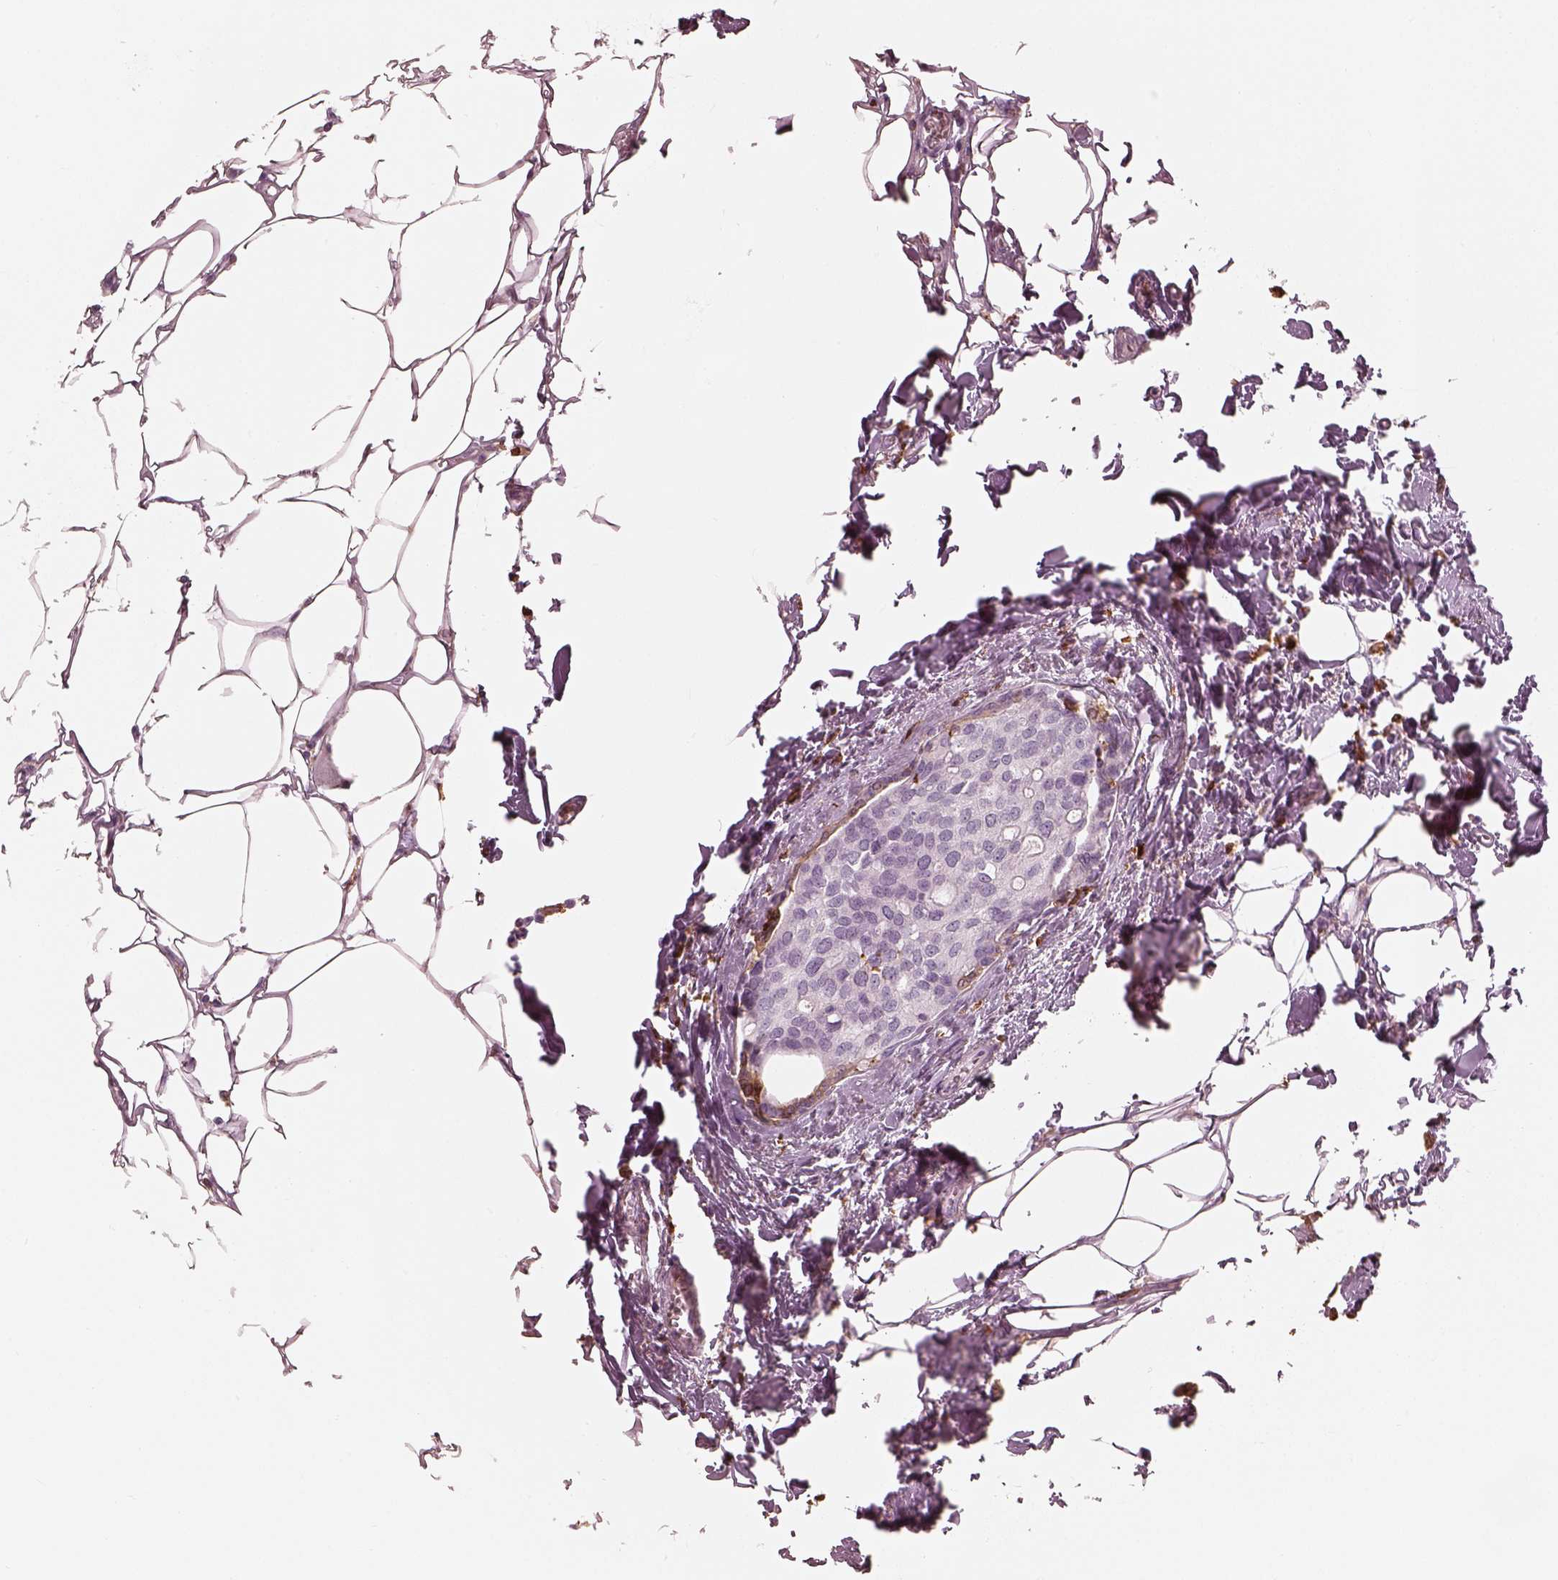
{"staining": {"intensity": "negative", "quantity": "none", "location": "none"}, "tissue": "breast cancer", "cell_type": "Tumor cells", "image_type": "cancer", "snomed": [{"axis": "morphology", "description": "Duct carcinoma"}, {"axis": "topography", "description": "Breast"}], "caption": "DAB immunohistochemical staining of breast cancer (infiltrating ductal carcinoma) demonstrates no significant staining in tumor cells.", "gene": "ALOX5", "patient": {"sex": "female", "age": 83}}